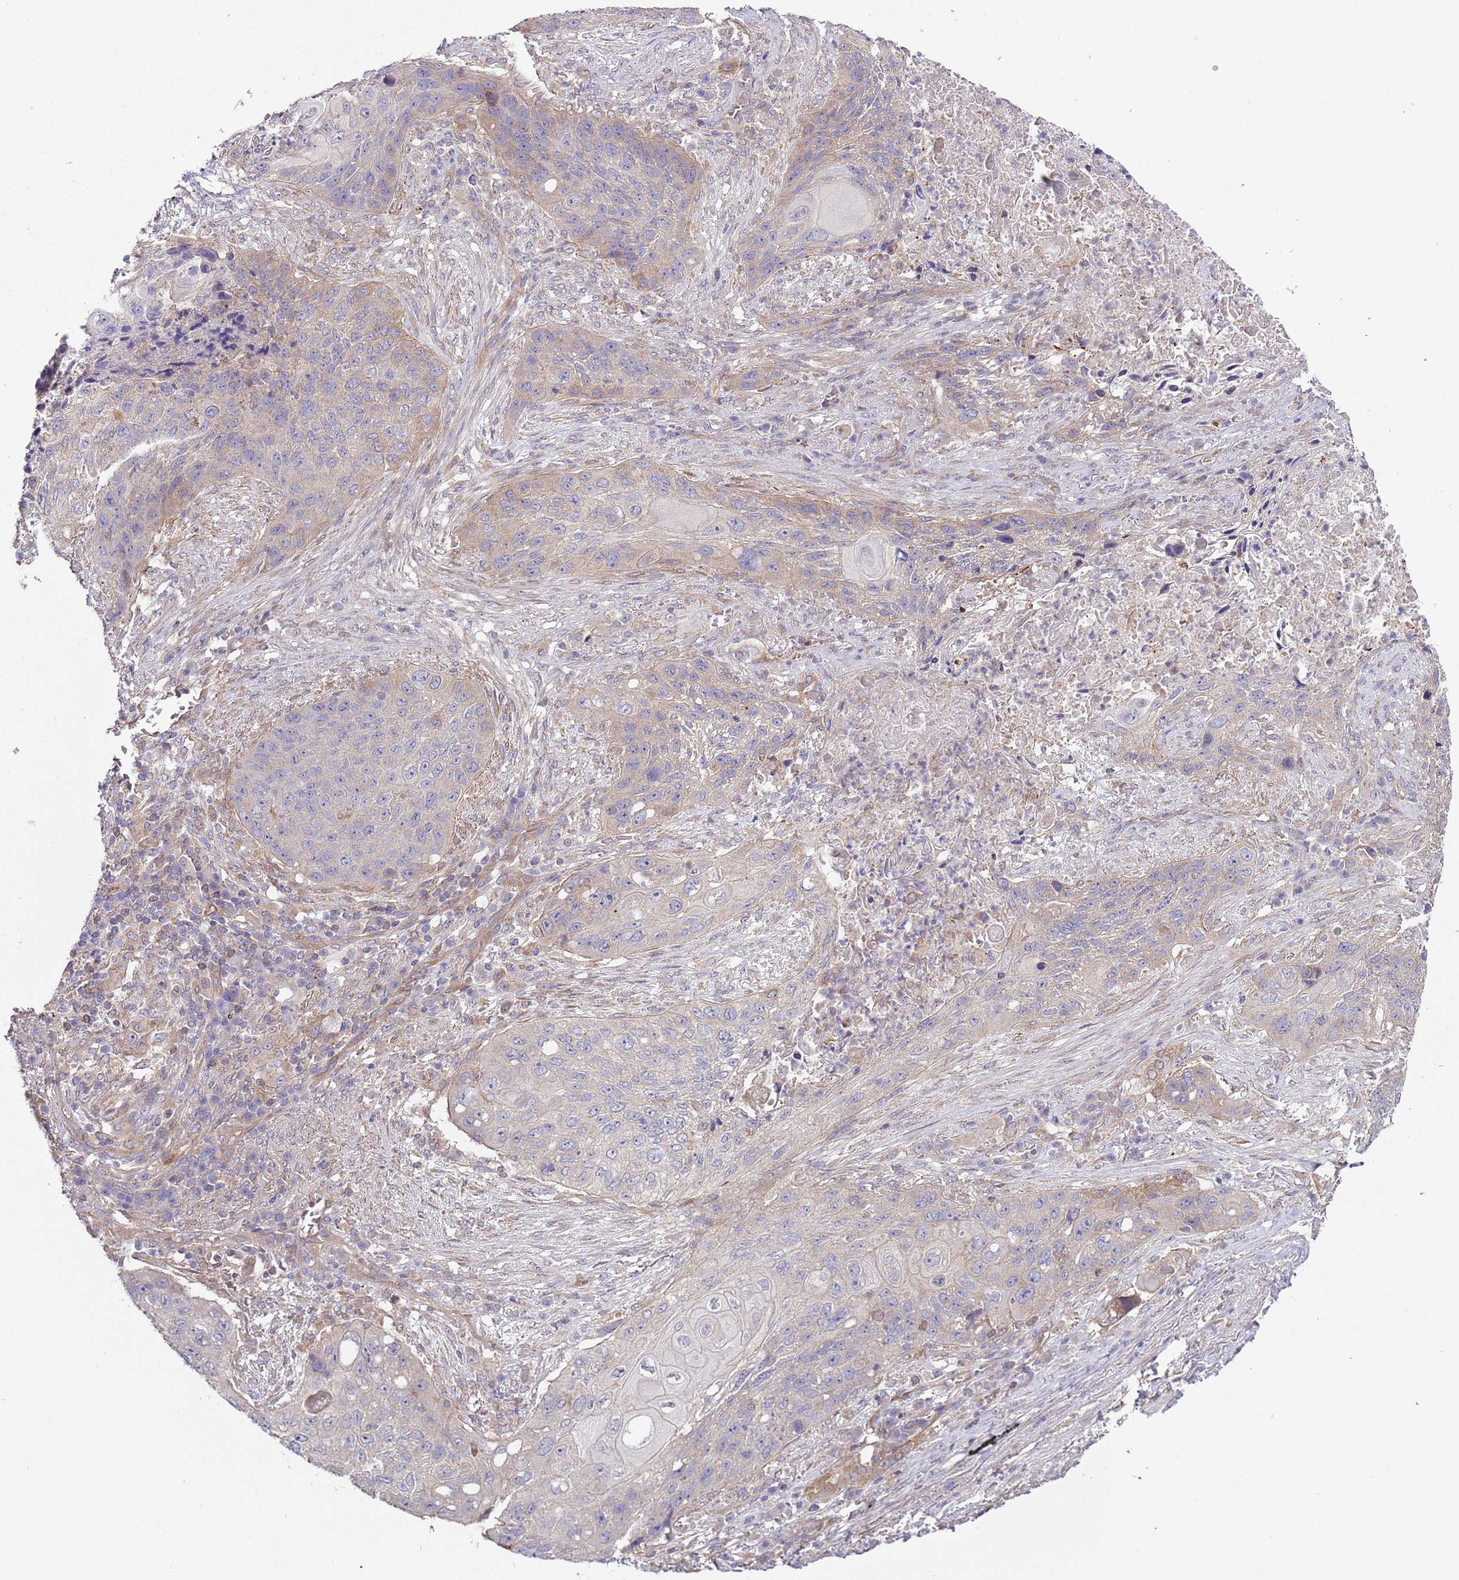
{"staining": {"intensity": "weak", "quantity": "<25%", "location": "cytoplasmic/membranous"}, "tissue": "lung cancer", "cell_type": "Tumor cells", "image_type": "cancer", "snomed": [{"axis": "morphology", "description": "Squamous cell carcinoma, NOS"}, {"axis": "topography", "description": "Lung"}], "caption": "Photomicrograph shows no protein staining in tumor cells of lung cancer (squamous cell carcinoma) tissue. (DAB IHC, high magnification).", "gene": "LPIN2", "patient": {"sex": "female", "age": 63}}